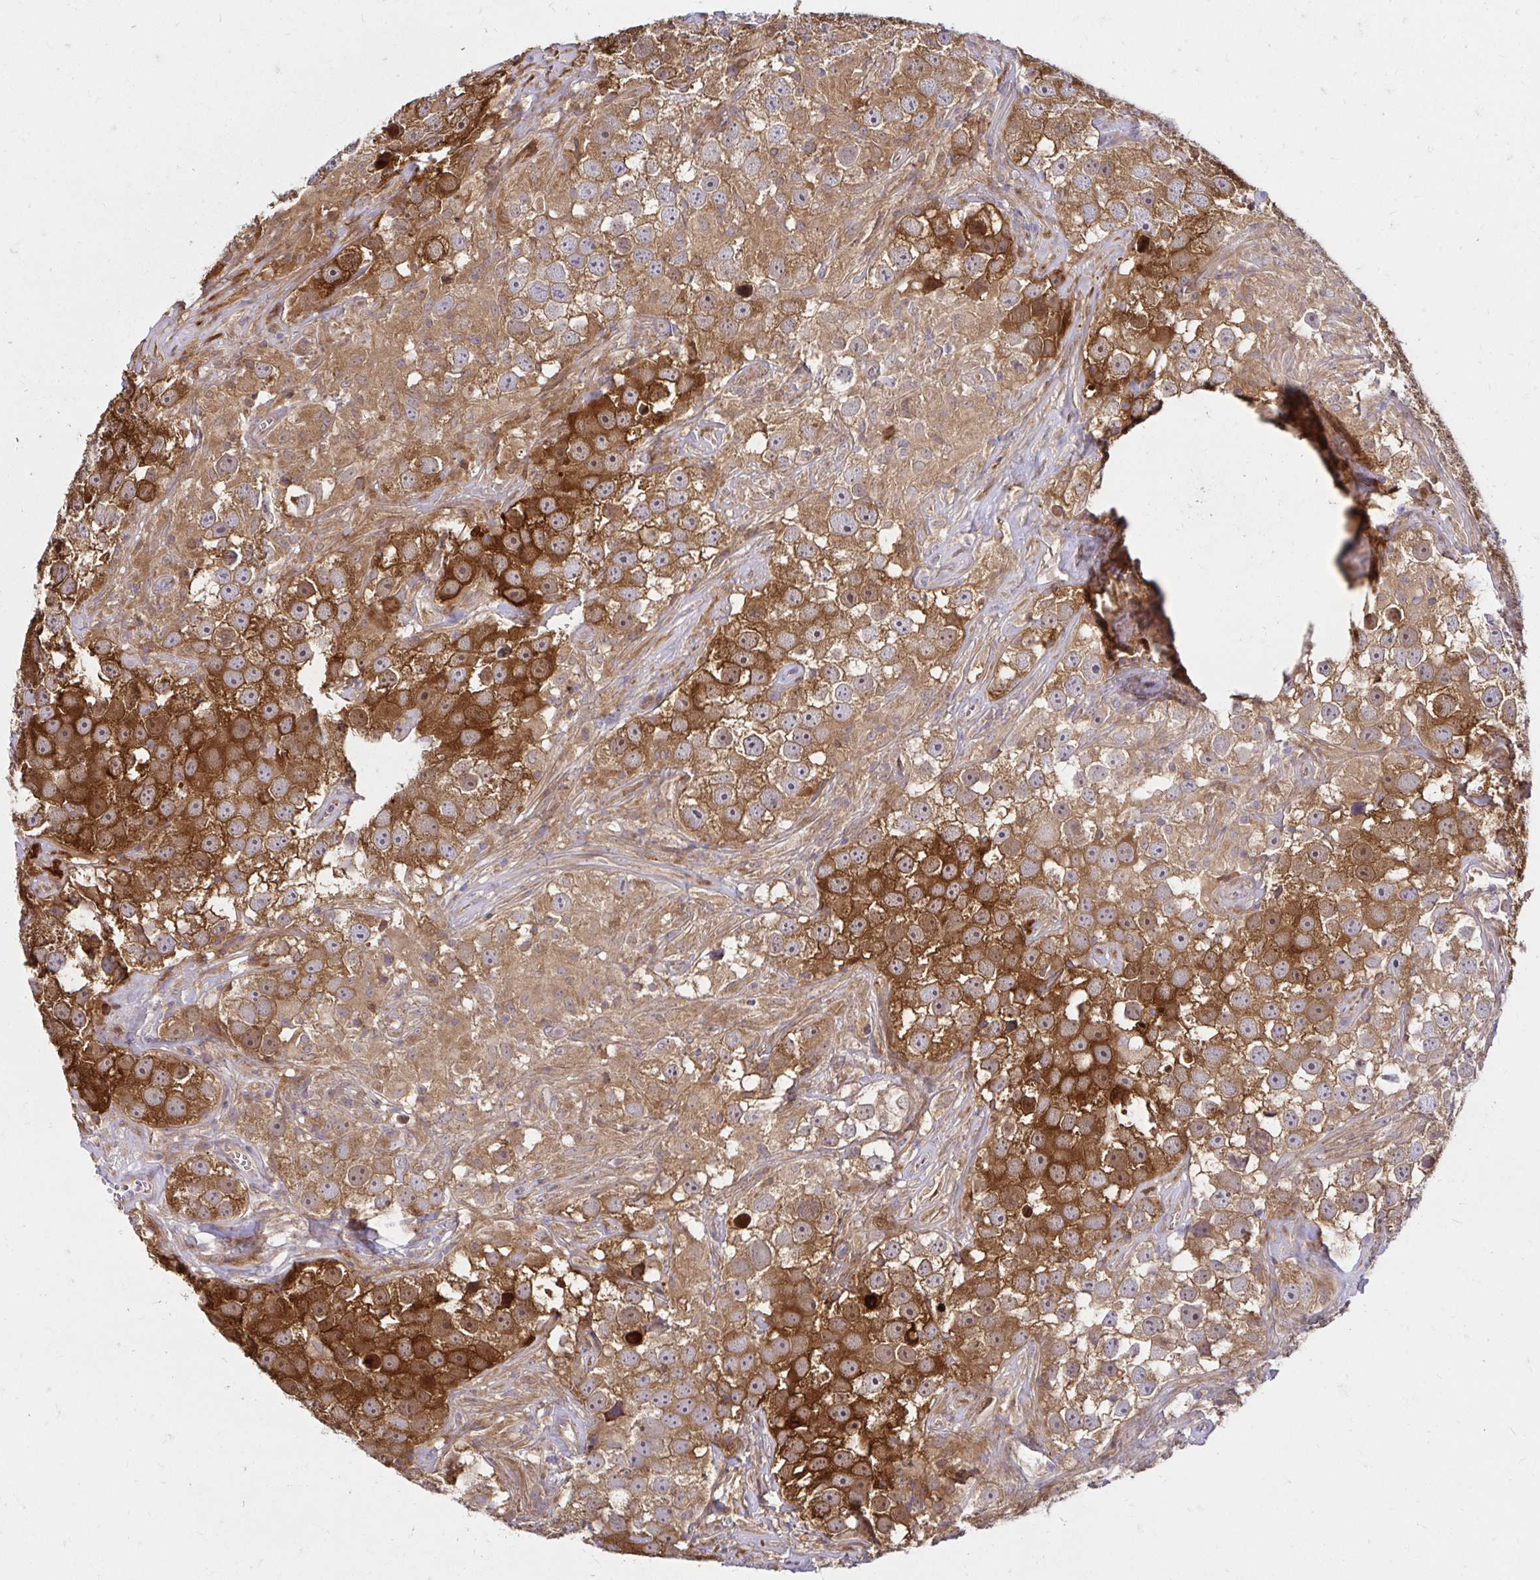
{"staining": {"intensity": "strong", "quantity": "25%-75%", "location": "cytoplasmic/membranous"}, "tissue": "testis cancer", "cell_type": "Tumor cells", "image_type": "cancer", "snomed": [{"axis": "morphology", "description": "Seminoma, NOS"}, {"axis": "topography", "description": "Testis"}], "caption": "Immunohistochemistry of testis seminoma reveals high levels of strong cytoplasmic/membranous positivity in about 25%-75% of tumor cells.", "gene": "ITGA2", "patient": {"sex": "male", "age": 49}}